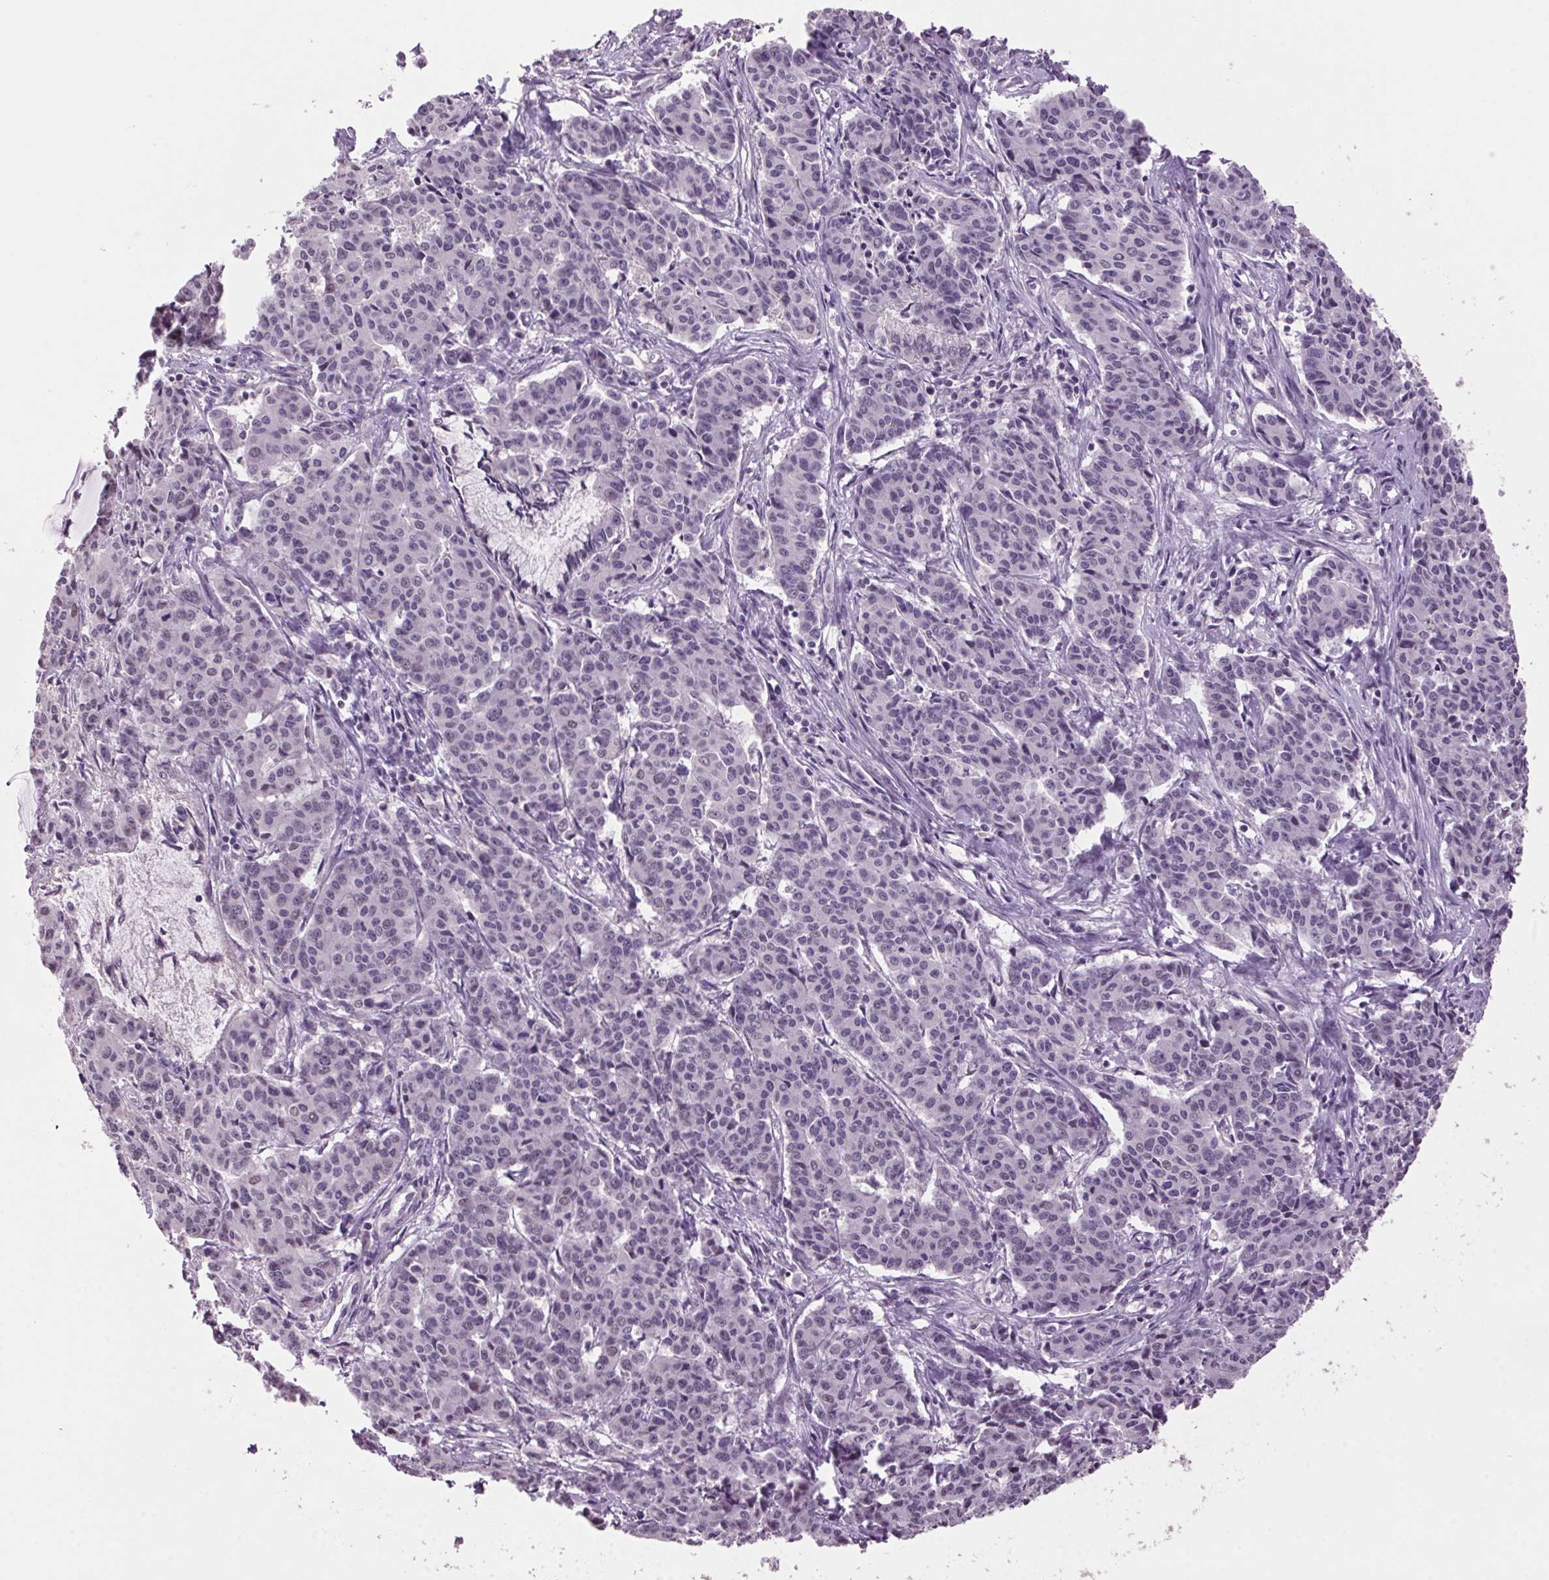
{"staining": {"intensity": "negative", "quantity": "none", "location": "none"}, "tissue": "cervical cancer", "cell_type": "Tumor cells", "image_type": "cancer", "snomed": [{"axis": "morphology", "description": "Squamous cell carcinoma, NOS"}, {"axis": "topography", "description": "Cervix"}], "caption": "The histopathology image demonstrates no staining of tumor cells in cervical cancer. (Brightfield microscopy of DAB IHC at high magnification).", "gene": "VWA3B", "patient": {"sex": "female", "age": 28}}